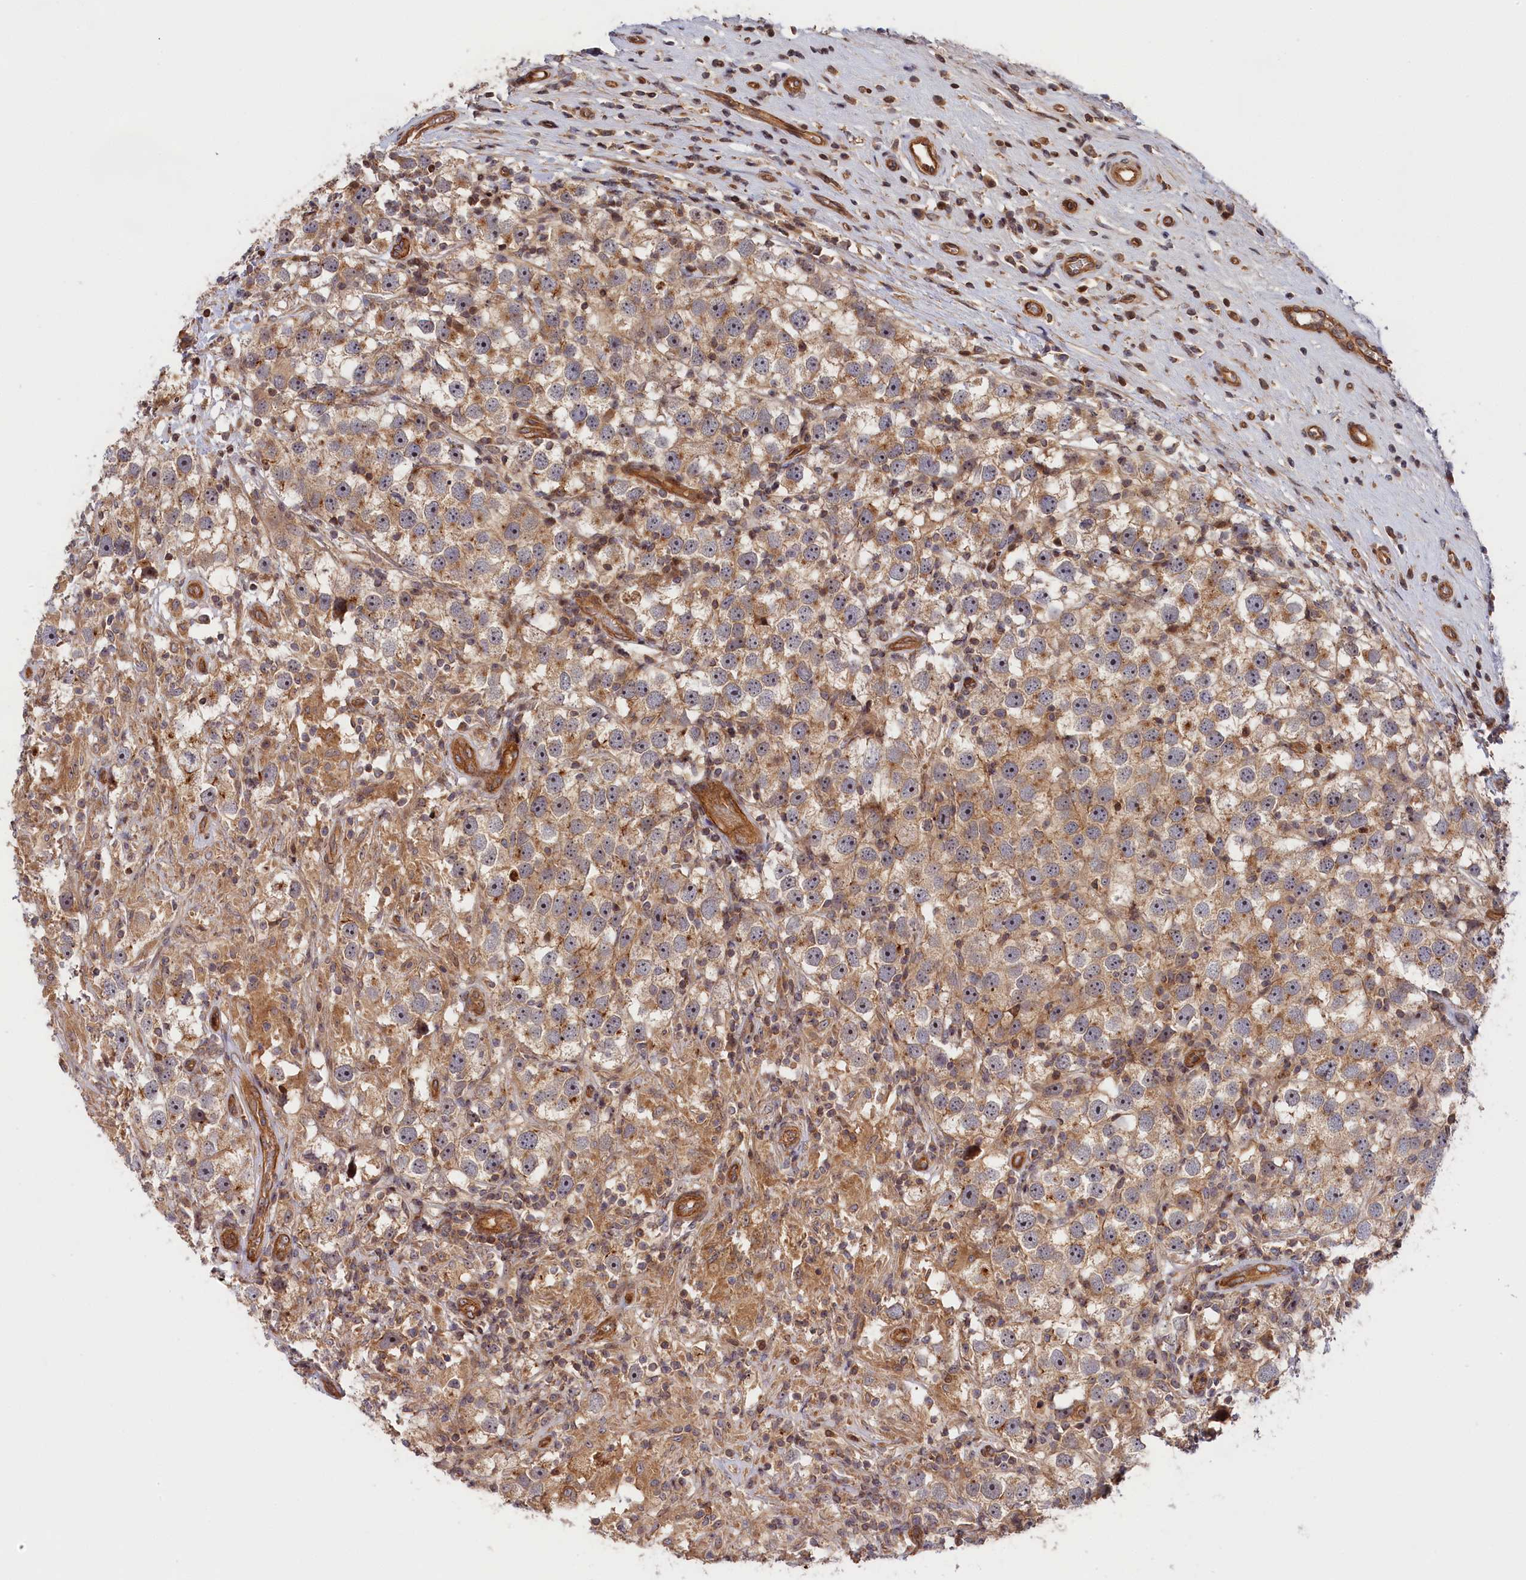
{"staining": {"intensity": "weak", "quantity": ">75%", "location": "cytoplasmic/membranous,nuclear"}, "tissue": "testis cancer", "cell_type": "Tumor cells", "image_type": "cancer", "snomed": [{"axis": "morphology", "description": "Seminoma, NOS"}, {"axis": "topography", "description": "Testis"}], "caption": "An IHC micrograph of tumor tissue is shown. Protein staining in brown shows weak cytoplasmic/membranous and nuclear positivity in testis seminoma within tumor cells.", "gene": "CEP44", "patient": {"sex": "male", "age": 49}}